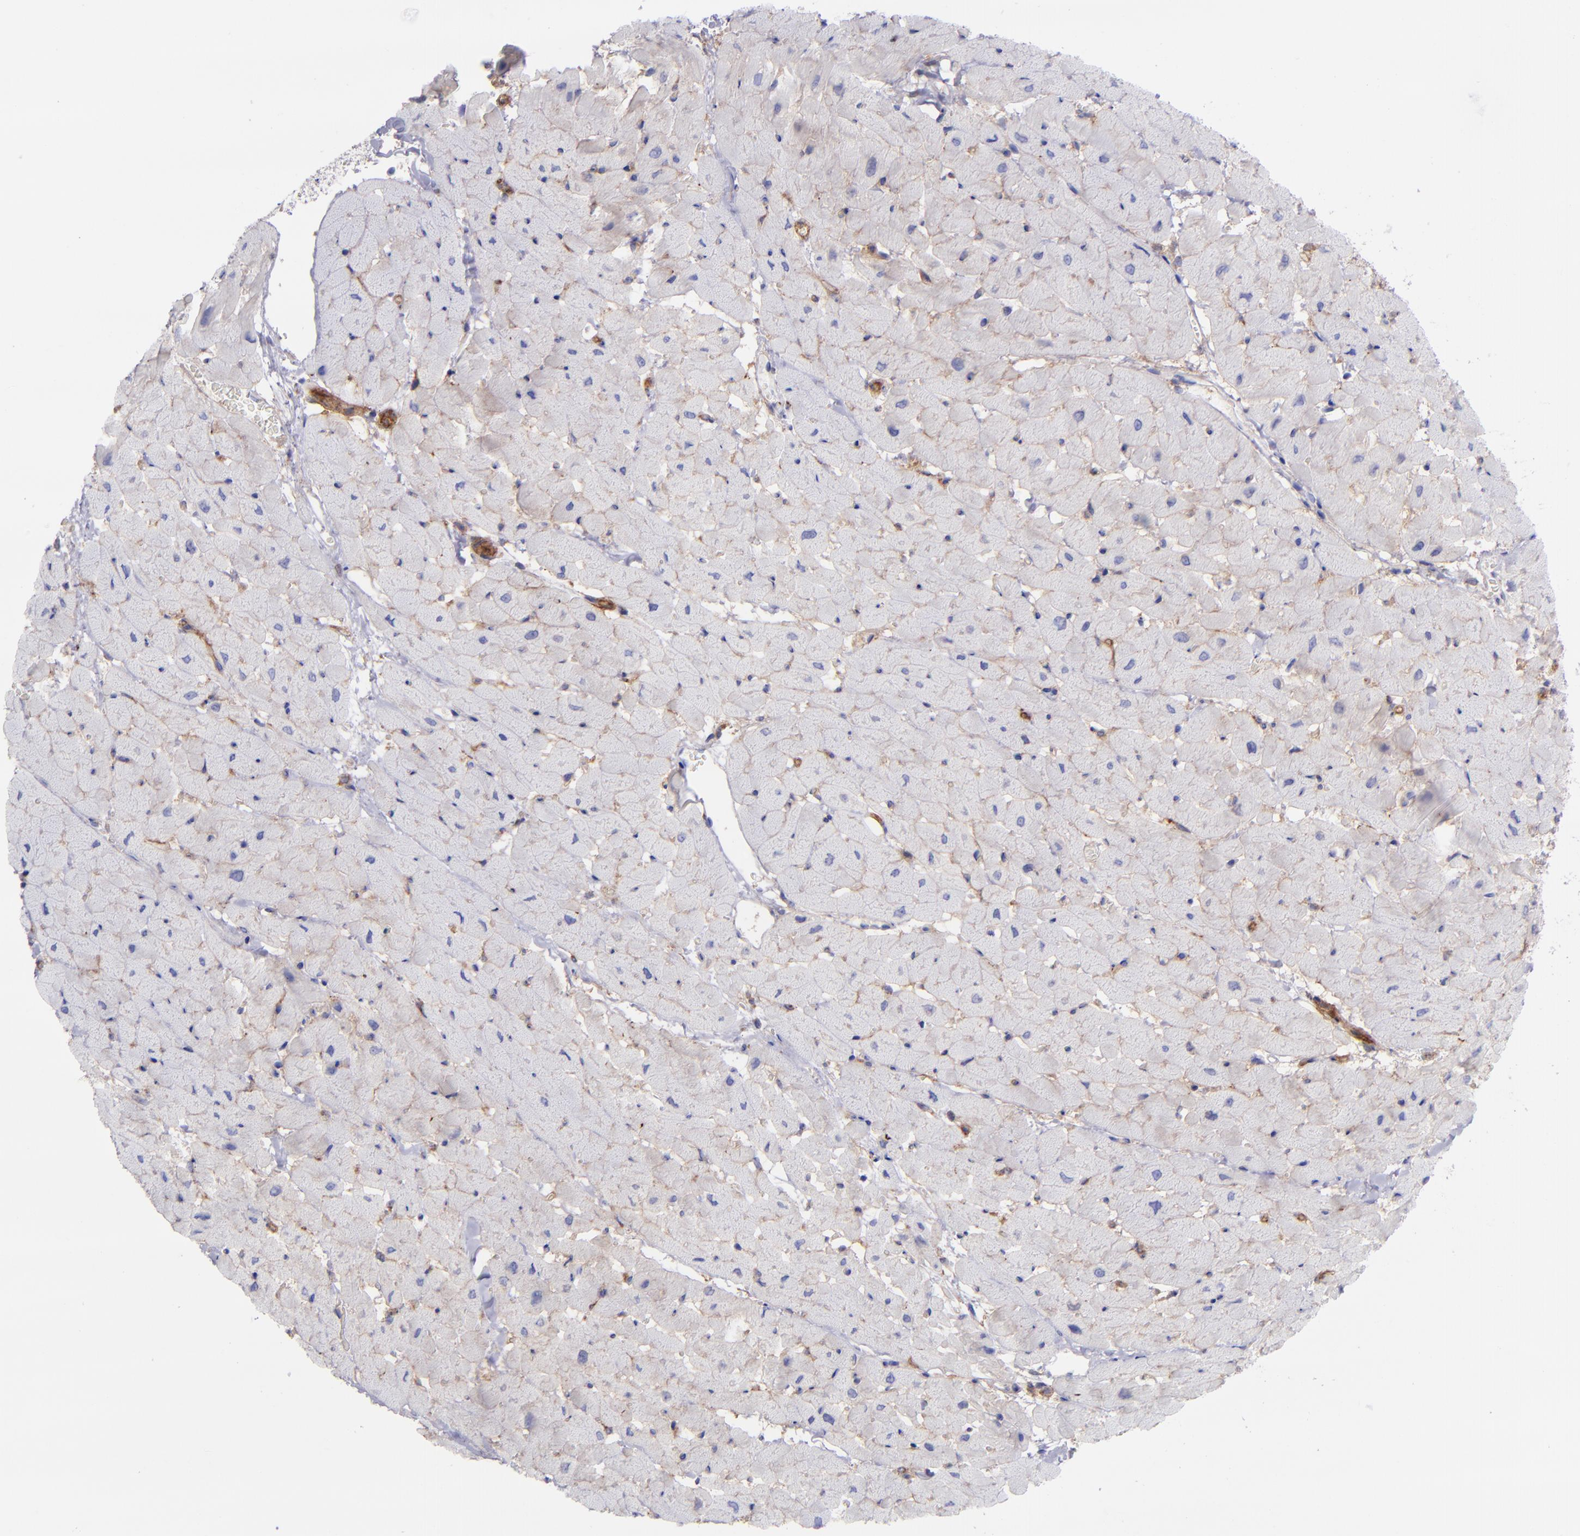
{"staining": {"intensity": "weak", "quantity": "25%-75%", "location": "cytoplasmic/membranous"}, "tissue": "heart muscle", "cell_type": "Cardiomyocytes", "image_type": "normal", "snomed": [{"axis": "morphology", "description": "Normal tissue, NOS"}, {"axis": "topography", "description": "Heart"}], "caption": "Benign heart muscle shows weak cytoplasmic/membranous staining in about 25%-75% of cardiomyocytes.", "gene": "ITGAV", "patient": {"sex": "male", "age": 45}}